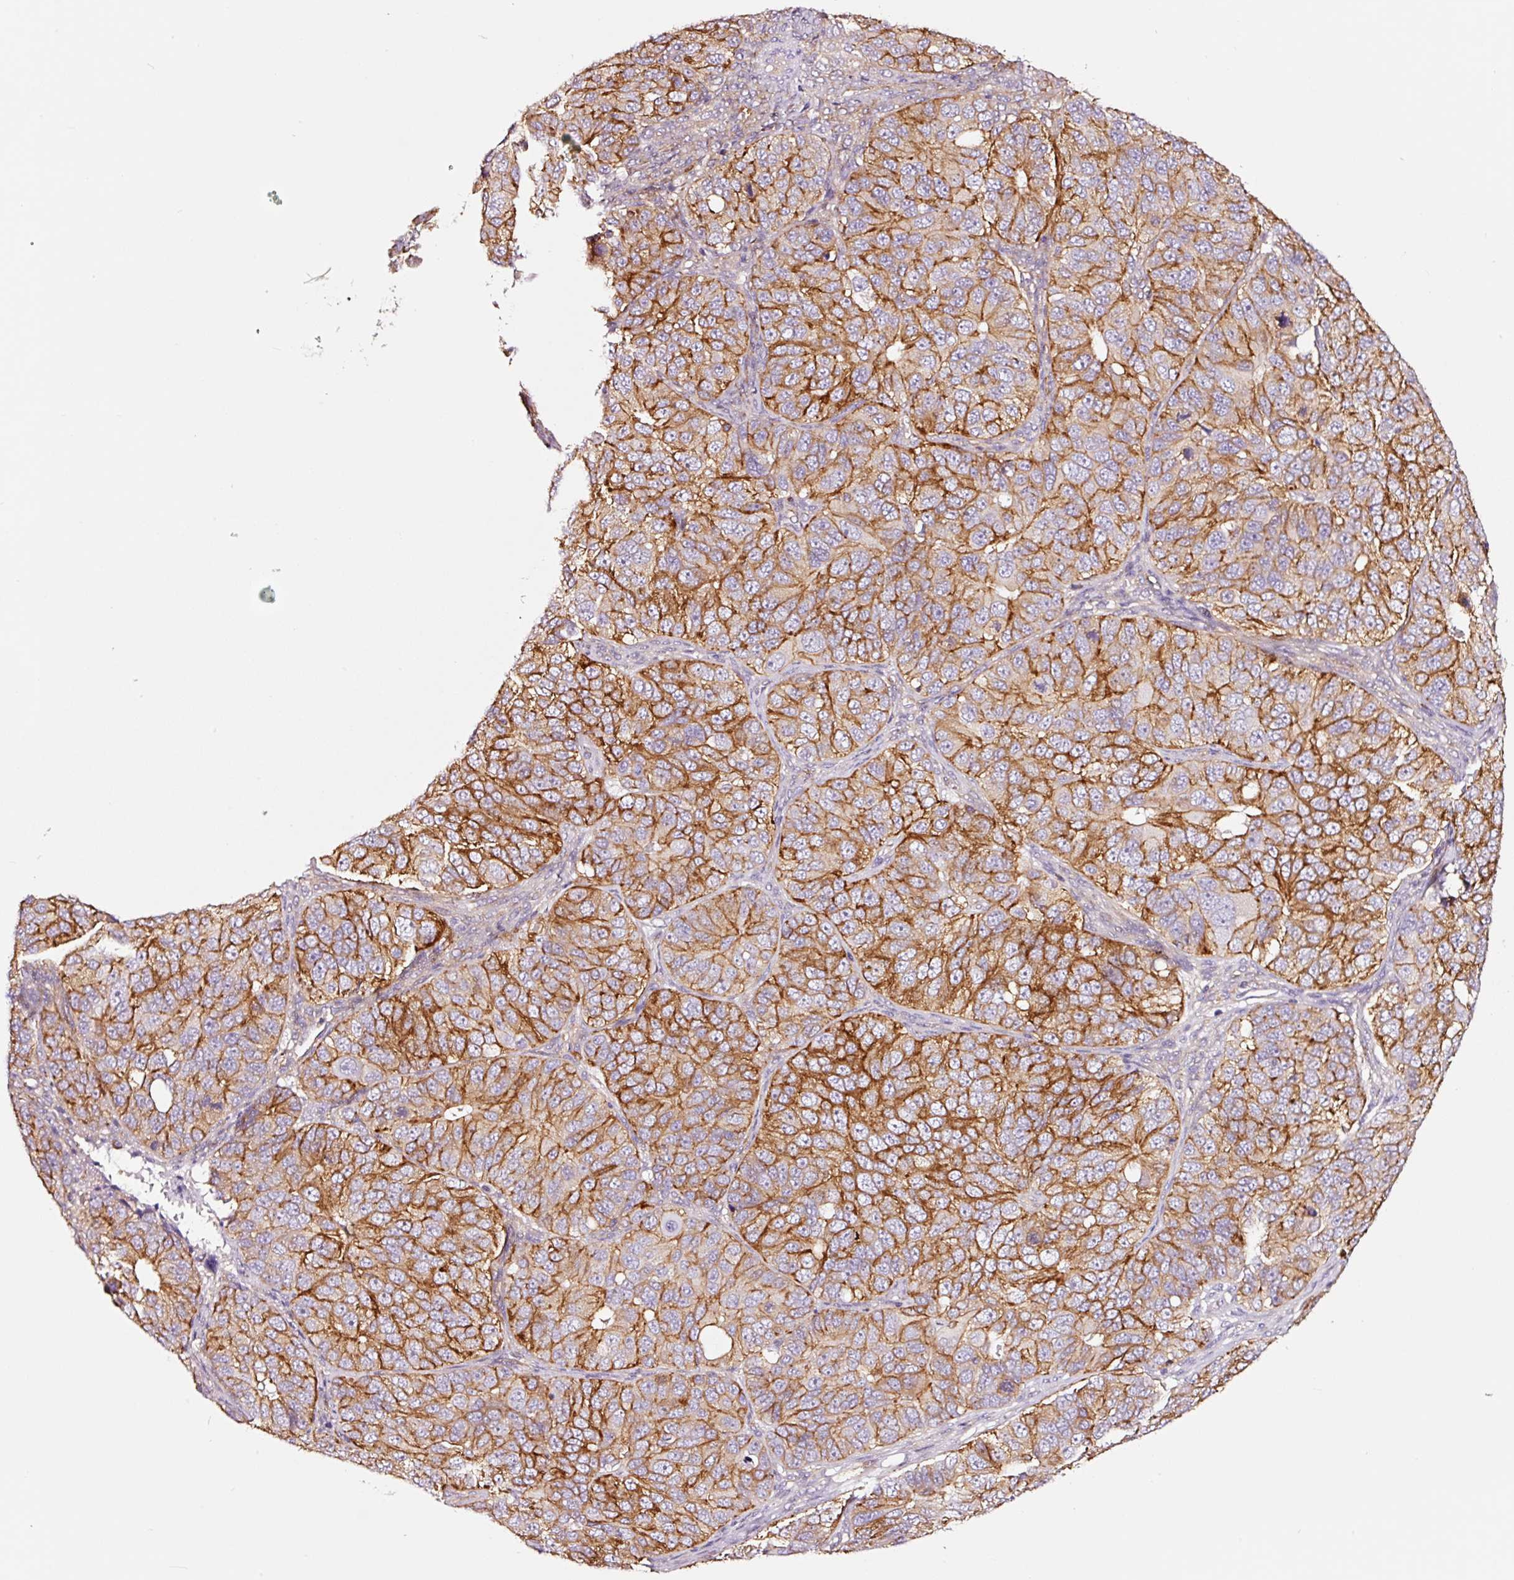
{"staining": {"intensity": "moderate", "quantity": ">75%", "location": "cytoplasmic/membranous"}, "tissue": "ovarian cancer", "cell_type": "Tumor cells", "image_type": "cancer", "snomed": [{"axis": "morphology", "description": "Carcinoma, endometroid"}, {"axis": "topography", "description": "Ovary"}], "caption": "Immunohistochemical staining of ovarian cancer (endometroid carcinoma) exhibits medium levels of moderate cytoplasmic/membranous expression in approximately >75% of tumor cells.", "gene": "ADD3", "patient": {"sex": "female", "age": 51}}